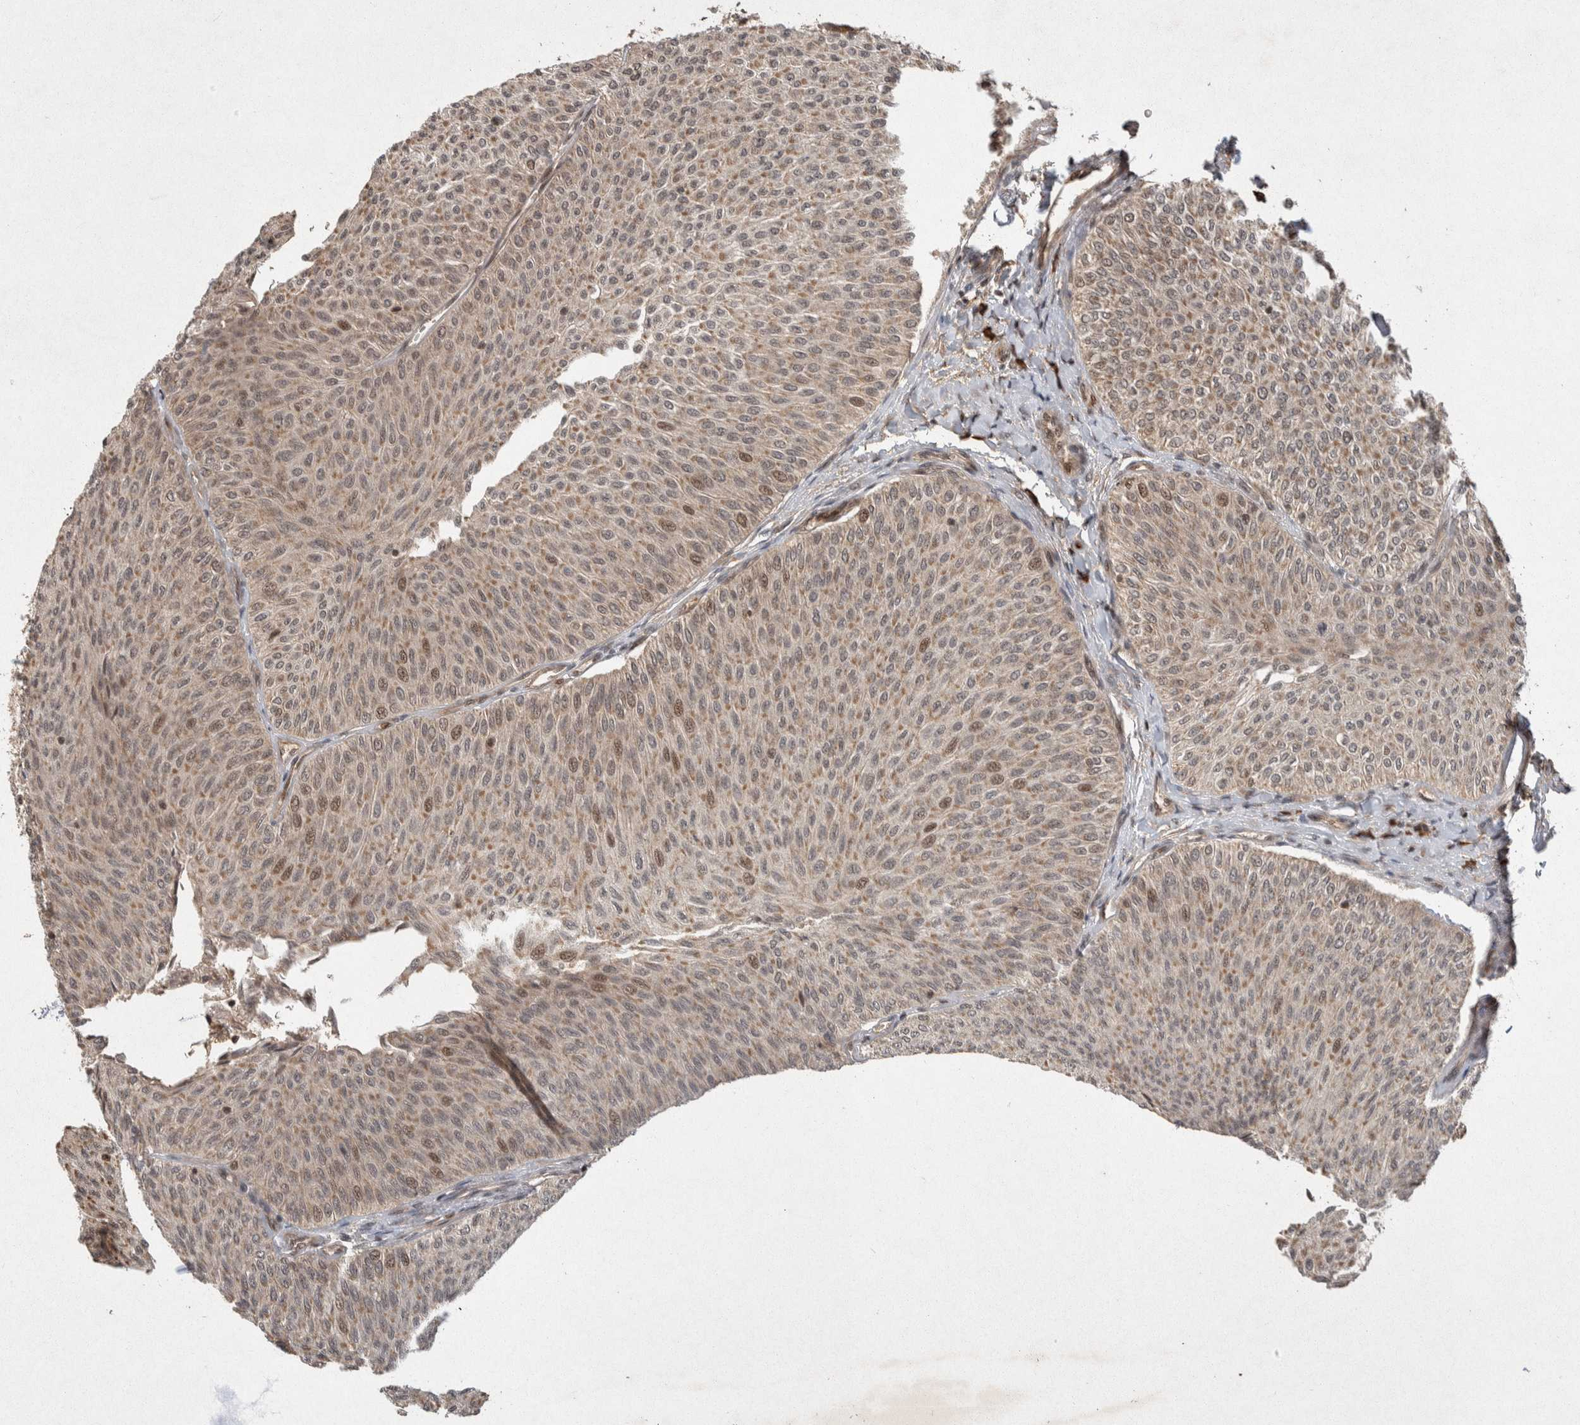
{"staining": {"intensity": "moderate", "quantity": ">75%", "location": "cytoplasmic/membranous,nuclear"}, "tissue": "urothelial cancer", "cell_type": "Tumor cells", "image_type": "cancer", "snomed": [{"axis": "morphology", "description": "Urothelial carcinoma, Low grade"}, {"axis": "topography", "description": "Urinary bladder"}], "caption": "Immunohistochemistry (IHC) image of neoplastic tissue: urothelial carcinoma (low-grade) stained using immunohistochemistry (IHC) shows medium levels of moderate protein expression localized specifically in the cytoplasmic/membranous and nuclear of tumor cells, appearing as a cytoplasmic/membranous and nuclear brown color.", "gene": "TOR1B", "patient": {"sex": "male", "age": 78}}